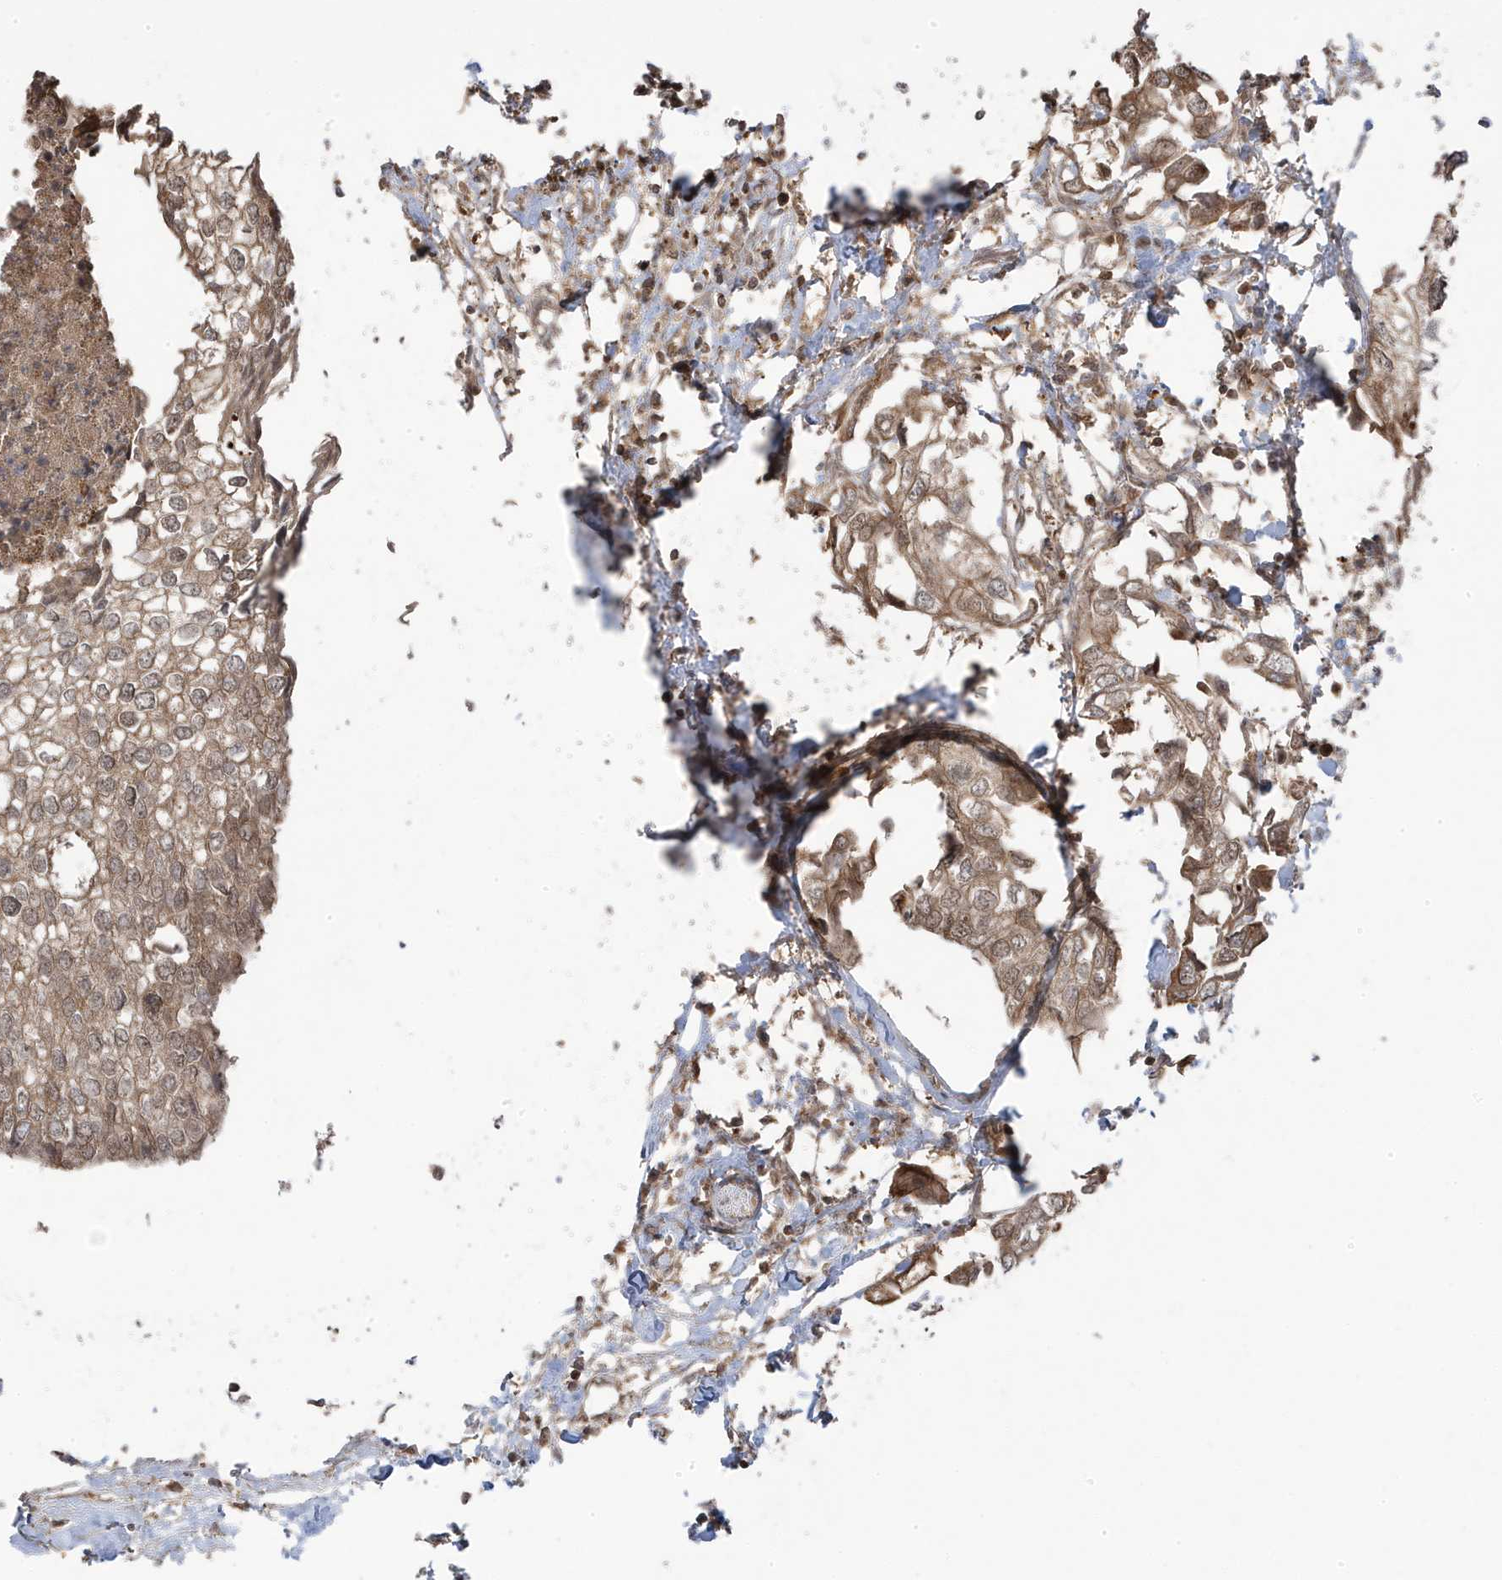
{"staining": {"intensity": "moderate", "quantity": ">75%", "location": "cytoplasmic/membranous"}, "tissue": "urothelial cancer", "cell_type": "Tumor cells", "image_type": "cancer", "snomed": [{"axis": "morphology", "description": "Urothelial carcinoma, High grade"}, {"axis": "topography", "description": "Urinary bladder"}], "caption": "Approximately >75% of tumor cells in human urothelial cancer show moderate cytoplasmic/membranous protein staining as visualized by brown immunohistochemical staining.", "gene": "ASAP1", "patient": {"sex": "male", "age": 64}}